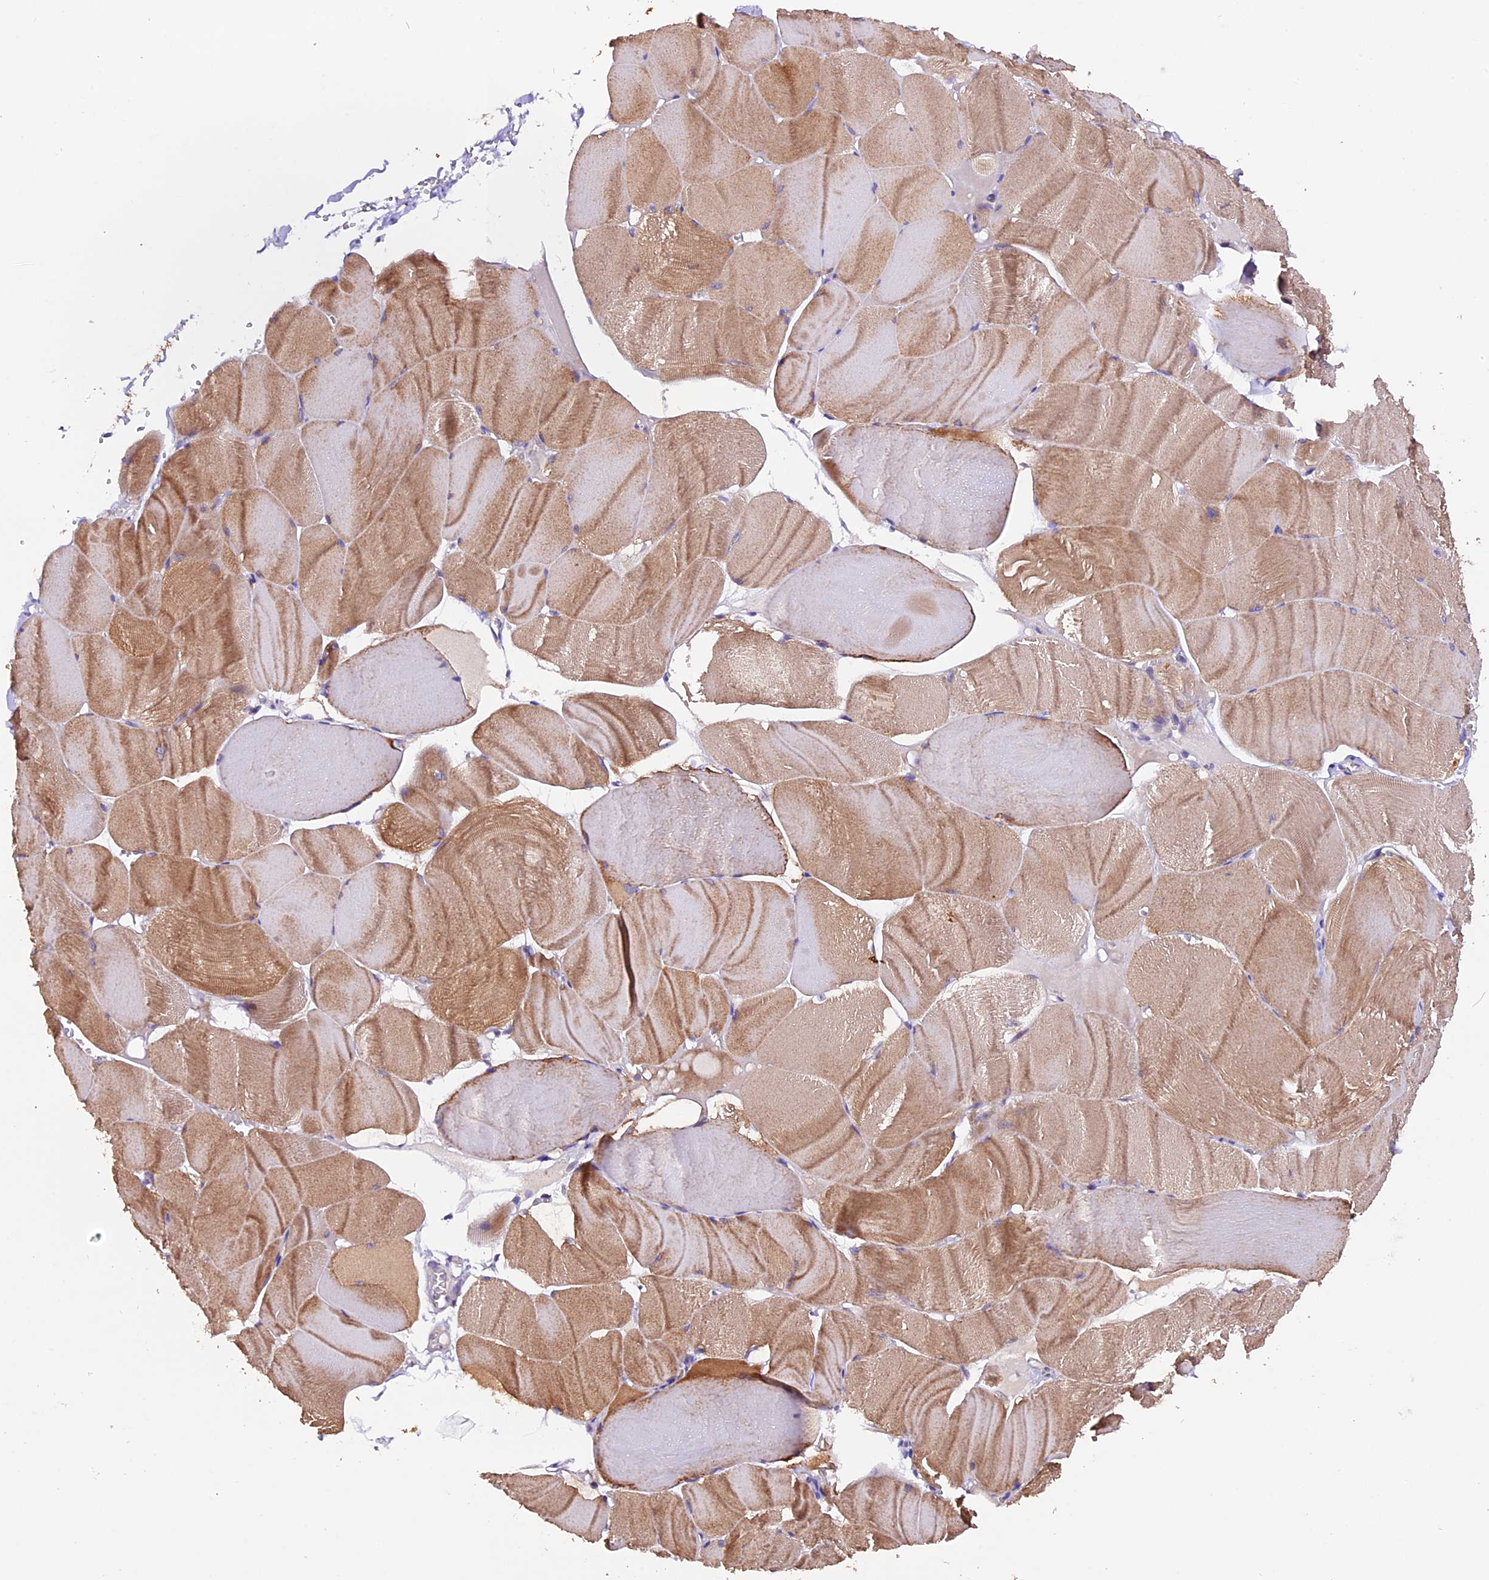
{"staining": {"intensity": "moderate", "quantity": "25%-75%", "location": "cytoplasmic/membranous"}, "tissue": "skeletal muscle", "cell_type": "Myocytes", "image_type": "normal", "snomed": [{"axis": "morphology", "description": "Normal tissue, NOS"}, {"axis": "morphology", "description": "Basal cell carcinoma"}, {"axis": "topography", "description": "Skeletal muscle"}], "caption": "Brown immunohistochemical staining in benign skeletal muscle demonstrates moderate cytoplasmic/membranous staining in approximately 25%-75% of myocytes.", "gene": "DDX28", "patient": {"sex": "female", "age": 64}}